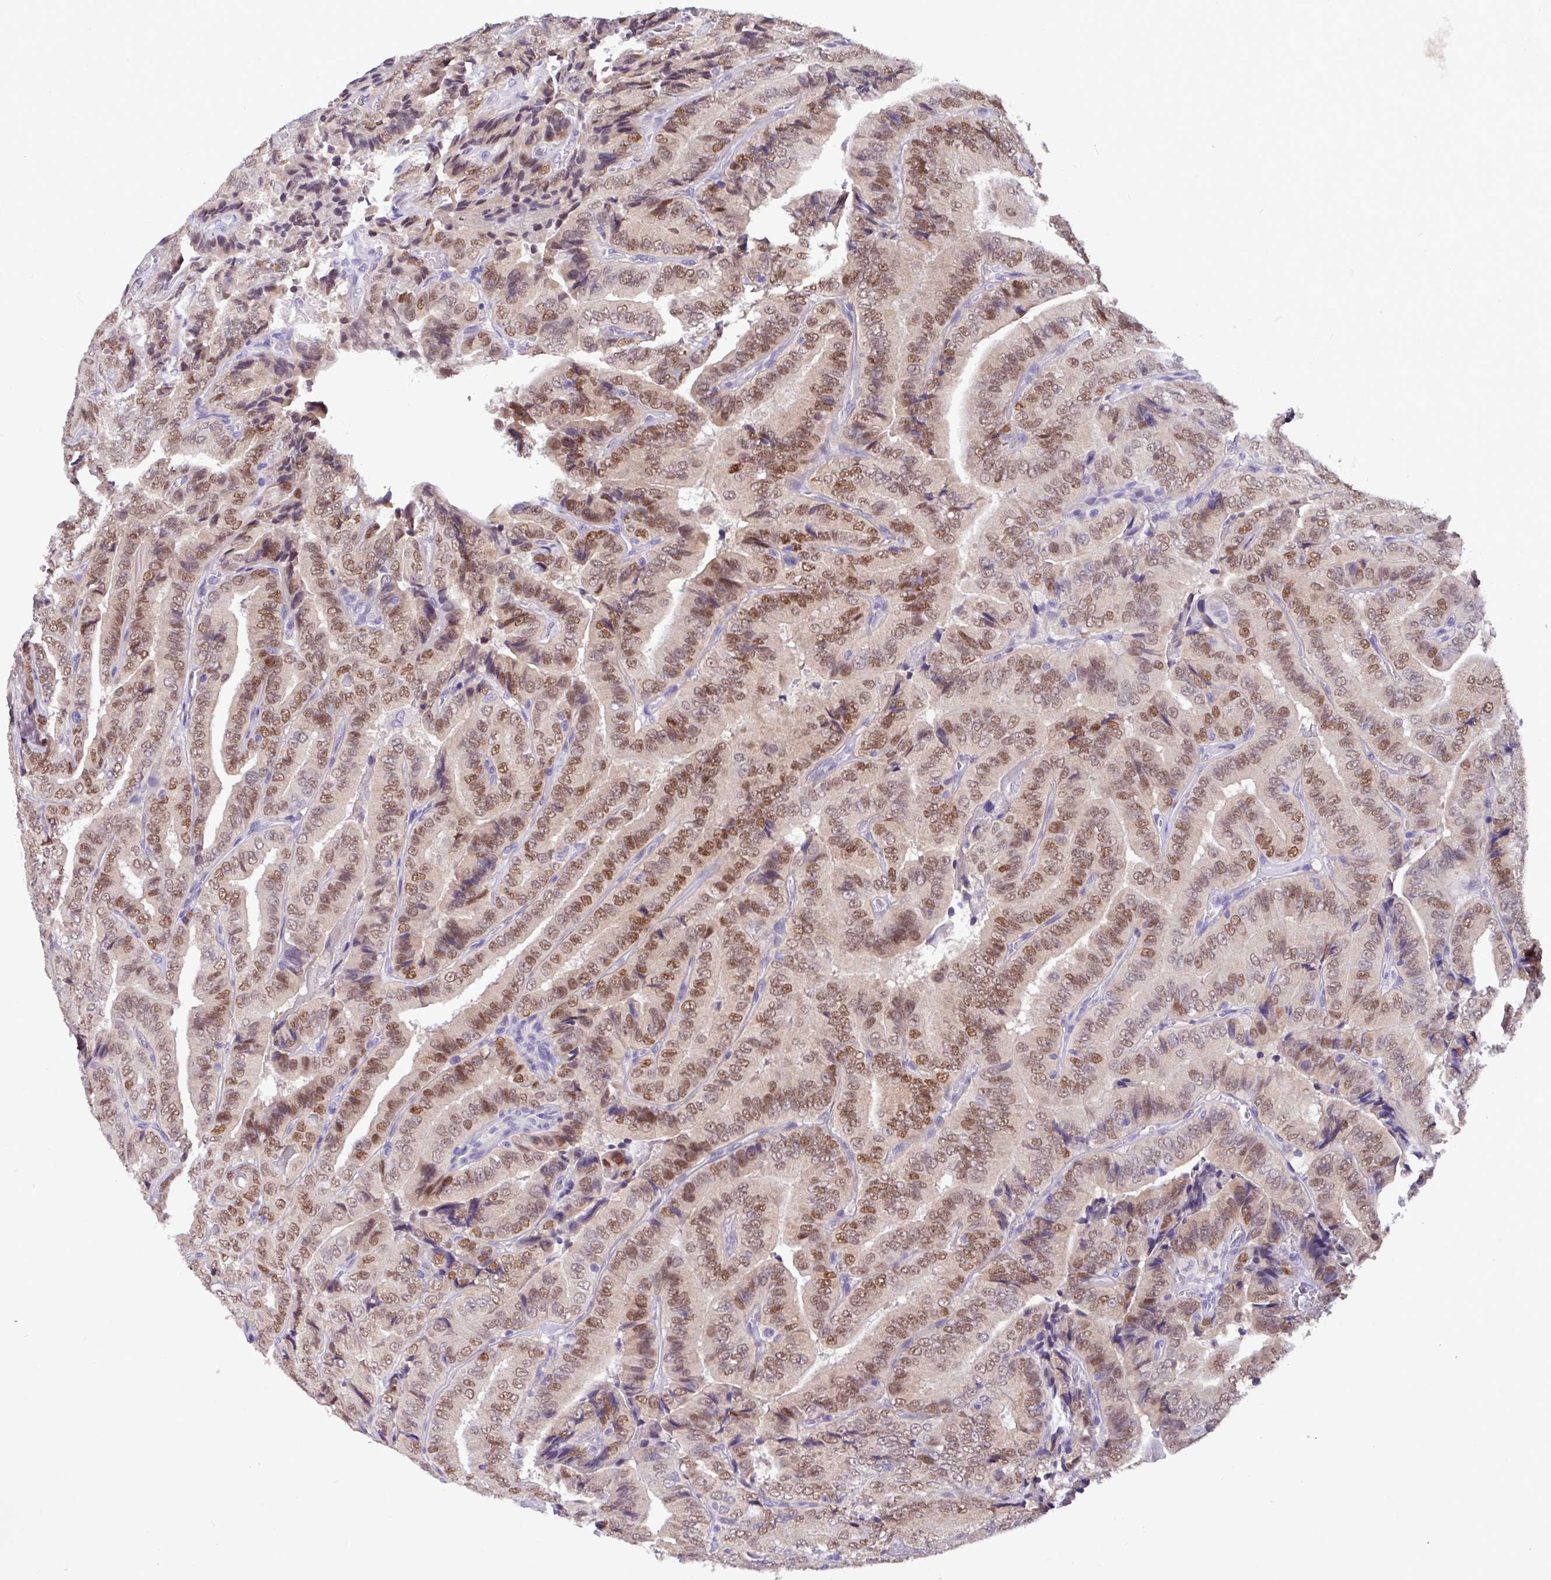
{"staining": {"intensity": "moderate", "quantity": ">75%", "location": "nuclear"}, "tissue": "thyroid cancer", "cell_type": "Tumor cells", "image_type": "cancer", "snomed": [{"axis": "morphology", "description": "Papillary adenocarcinoma, NOS"}, {"axis": "topography", "description": "Thyroid gland"}], "caption": "This micrograph shows immunohistochemistry (IHC) staining of human papillary adenocarcinoma (thyroid), with medium moderate nuclear positivity in approximately >75% of tumor cells.", "gene": "PAX8", "patient": {"sex": "male", "age": 61}}